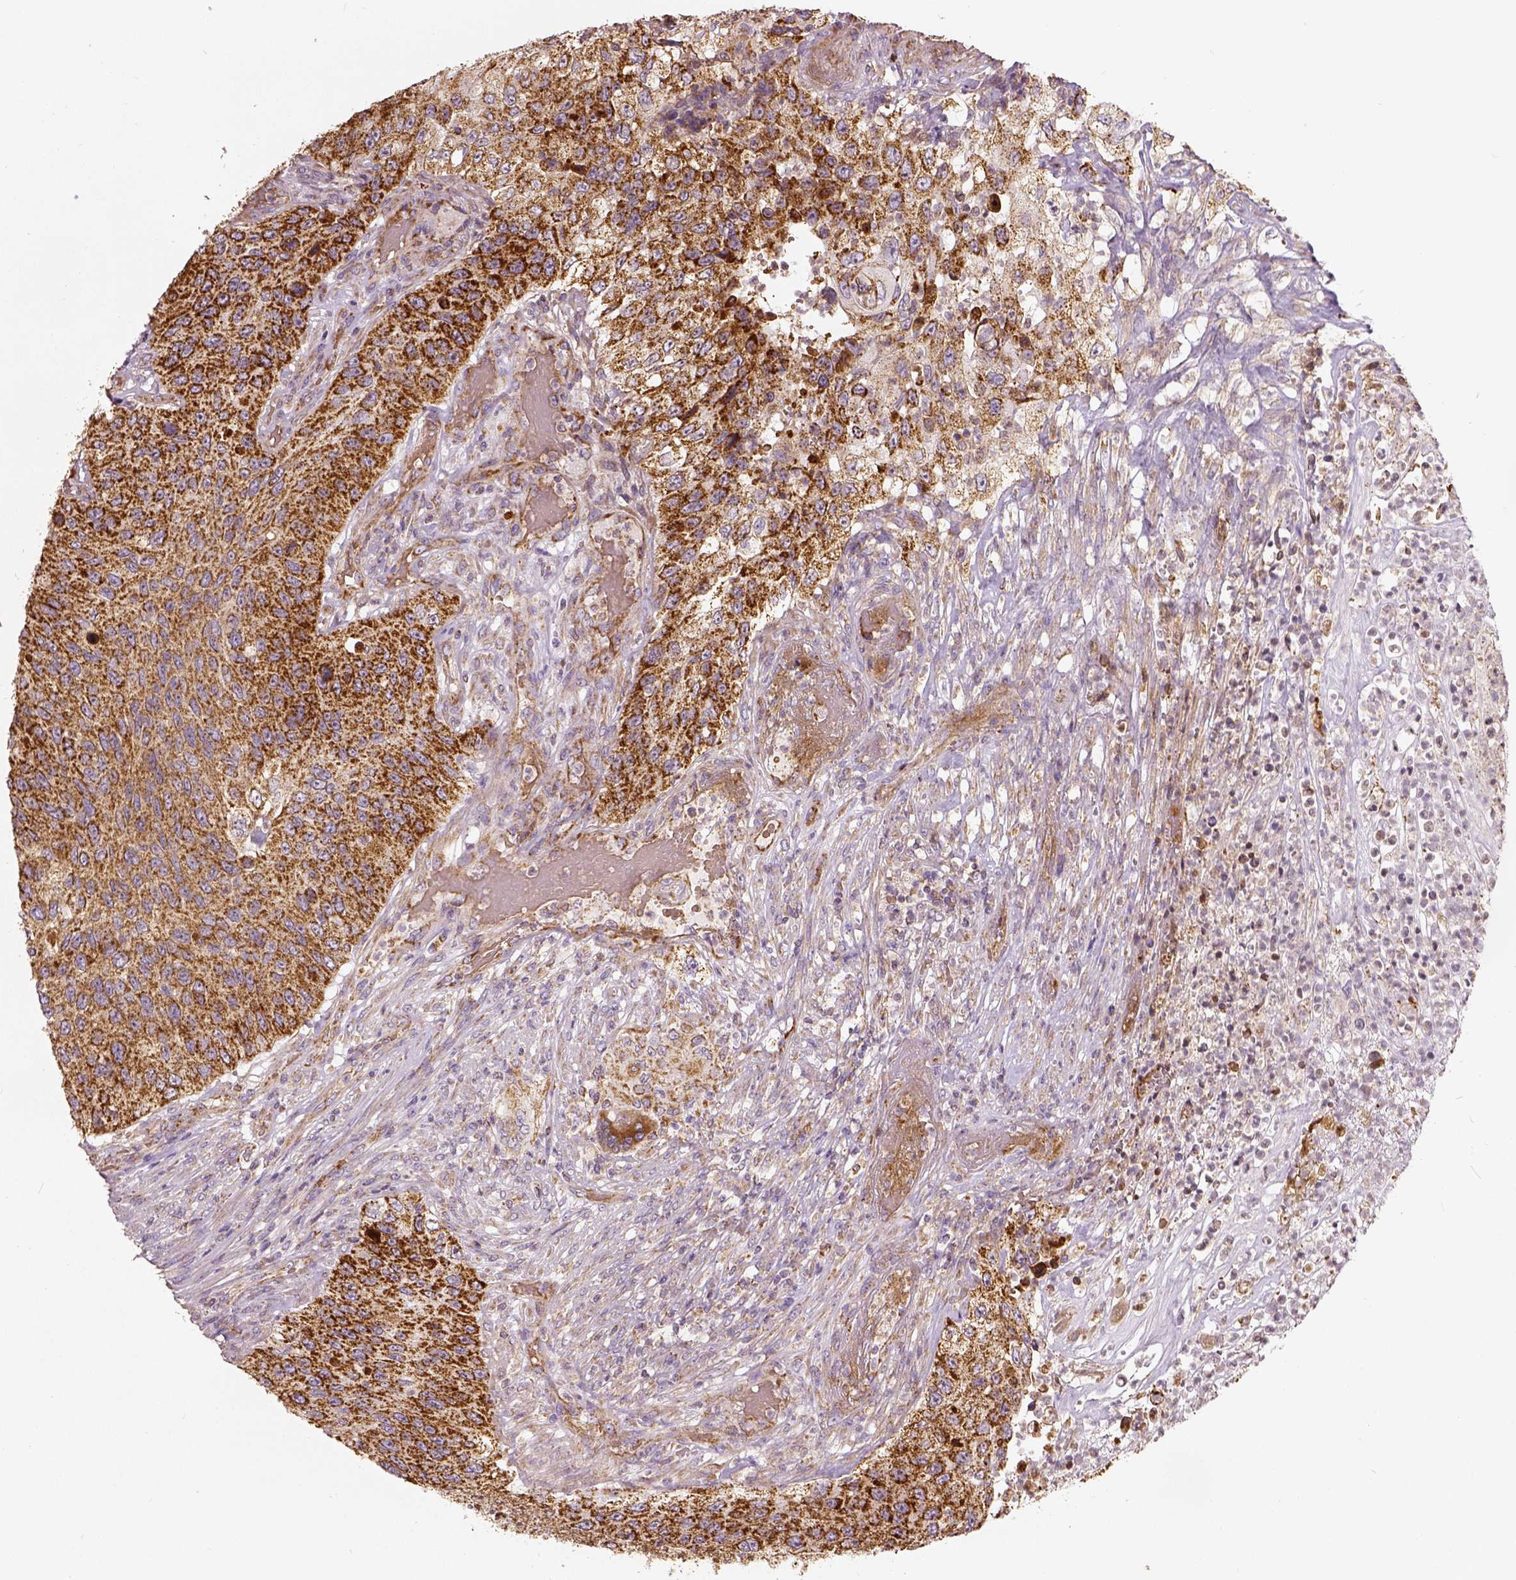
{"staining": {"intensity": "moderate", "quantity": ">75%", "location": "cytoplasmic/membranous"}, "tissue": "urothelial cancer", "cell_type": "Tumor cells", "image_type": "cancer", "snomed": [{"axis": "morphology", "description": "Urothelial carcinoma, High grade"}, {"axis": "topography", "description": "Urinary bladder"}], "caption": "Urothelial carcinoma (high-grade) stained with DAB (3,3'-diaminobenzidine) immunohistochemistry (IHC) displays medium levels of moderate cytoplasmic/membranous positivity in approximately >75% of tumor cells. (Brightfield microscopy of DAB IHC at high magnification).", "gene": "PGAM5", "patient": {"sex": "female", "age": 60}}